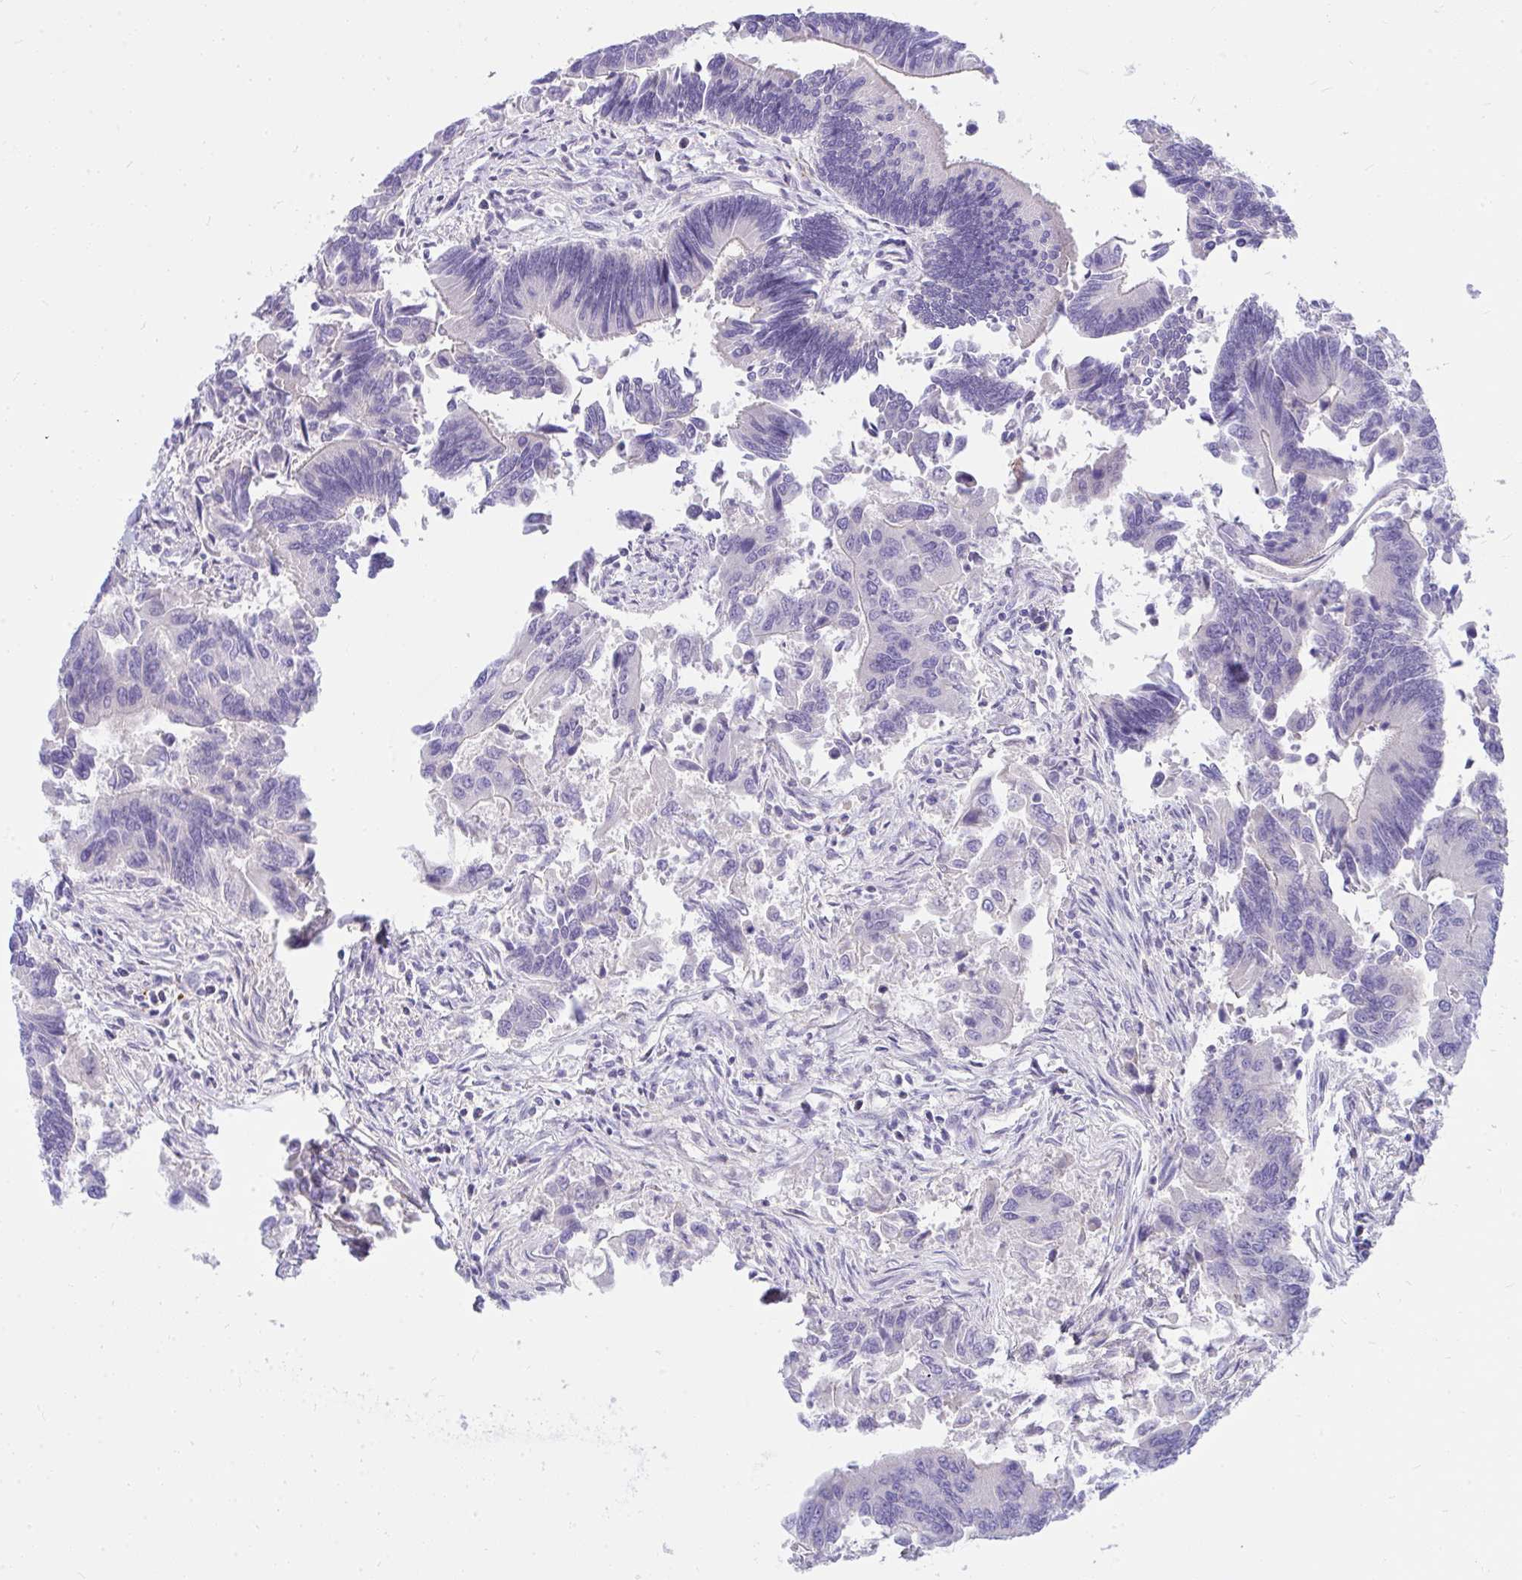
{"staining": {"intensity": "negative", "quantity": "none", "location": "none"}, "tissue": "colorectal cancer", "cell_type": "Tumor cells", "image_type": "cancer", "snomed": [{"axis": "morphology", "description": "Adenocarcinoma, NOS"}, {"axis": "topography", "description": "Colon"}], "caption": "Protein analysis of adenocarcinoma (colorectal) reveals no significant positivity in tumor cells.", "gene": "LRRC36", "patient": {"sex": "female", "age": 67}}